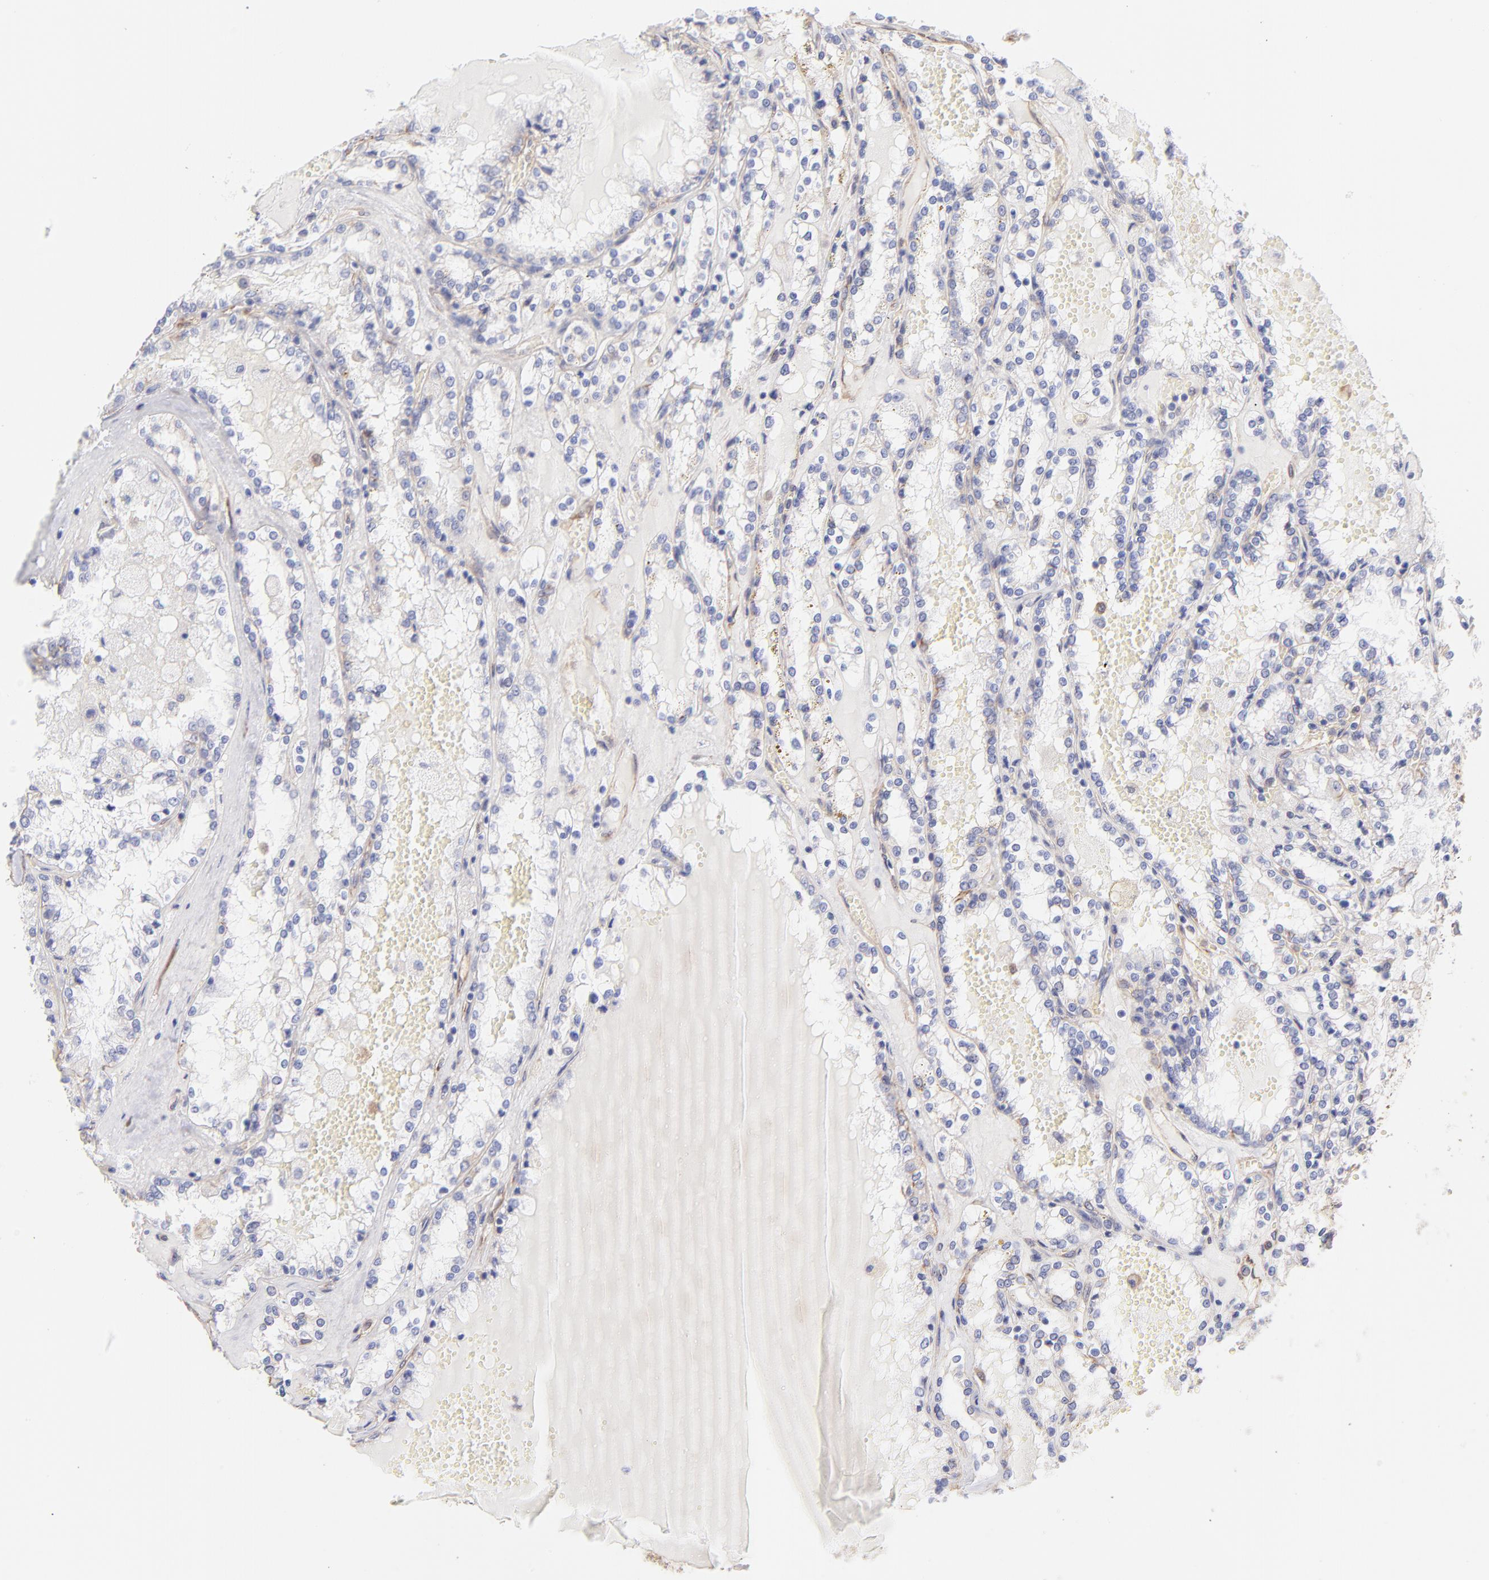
{"staining": {"intensity": "negative", "quantity": "none", "location": "none"}, "tissue": "renal cancer", "cell_type": "Tumor cells", "image_type": "cancer", "snomed": [{"axis": "morphology", "description": "Adenocarcinoma, NOS"}, {"axis": "topography", "description": "Kidney"}], "caption": "Immunohistochemistry histopathology image of renal cancer (adenocarcinoma) stained for a protein (brown), which demonstrates no expression in tumor cells.", "gene": "PLEC", "patient": {"sex": "female", "age": 56}}